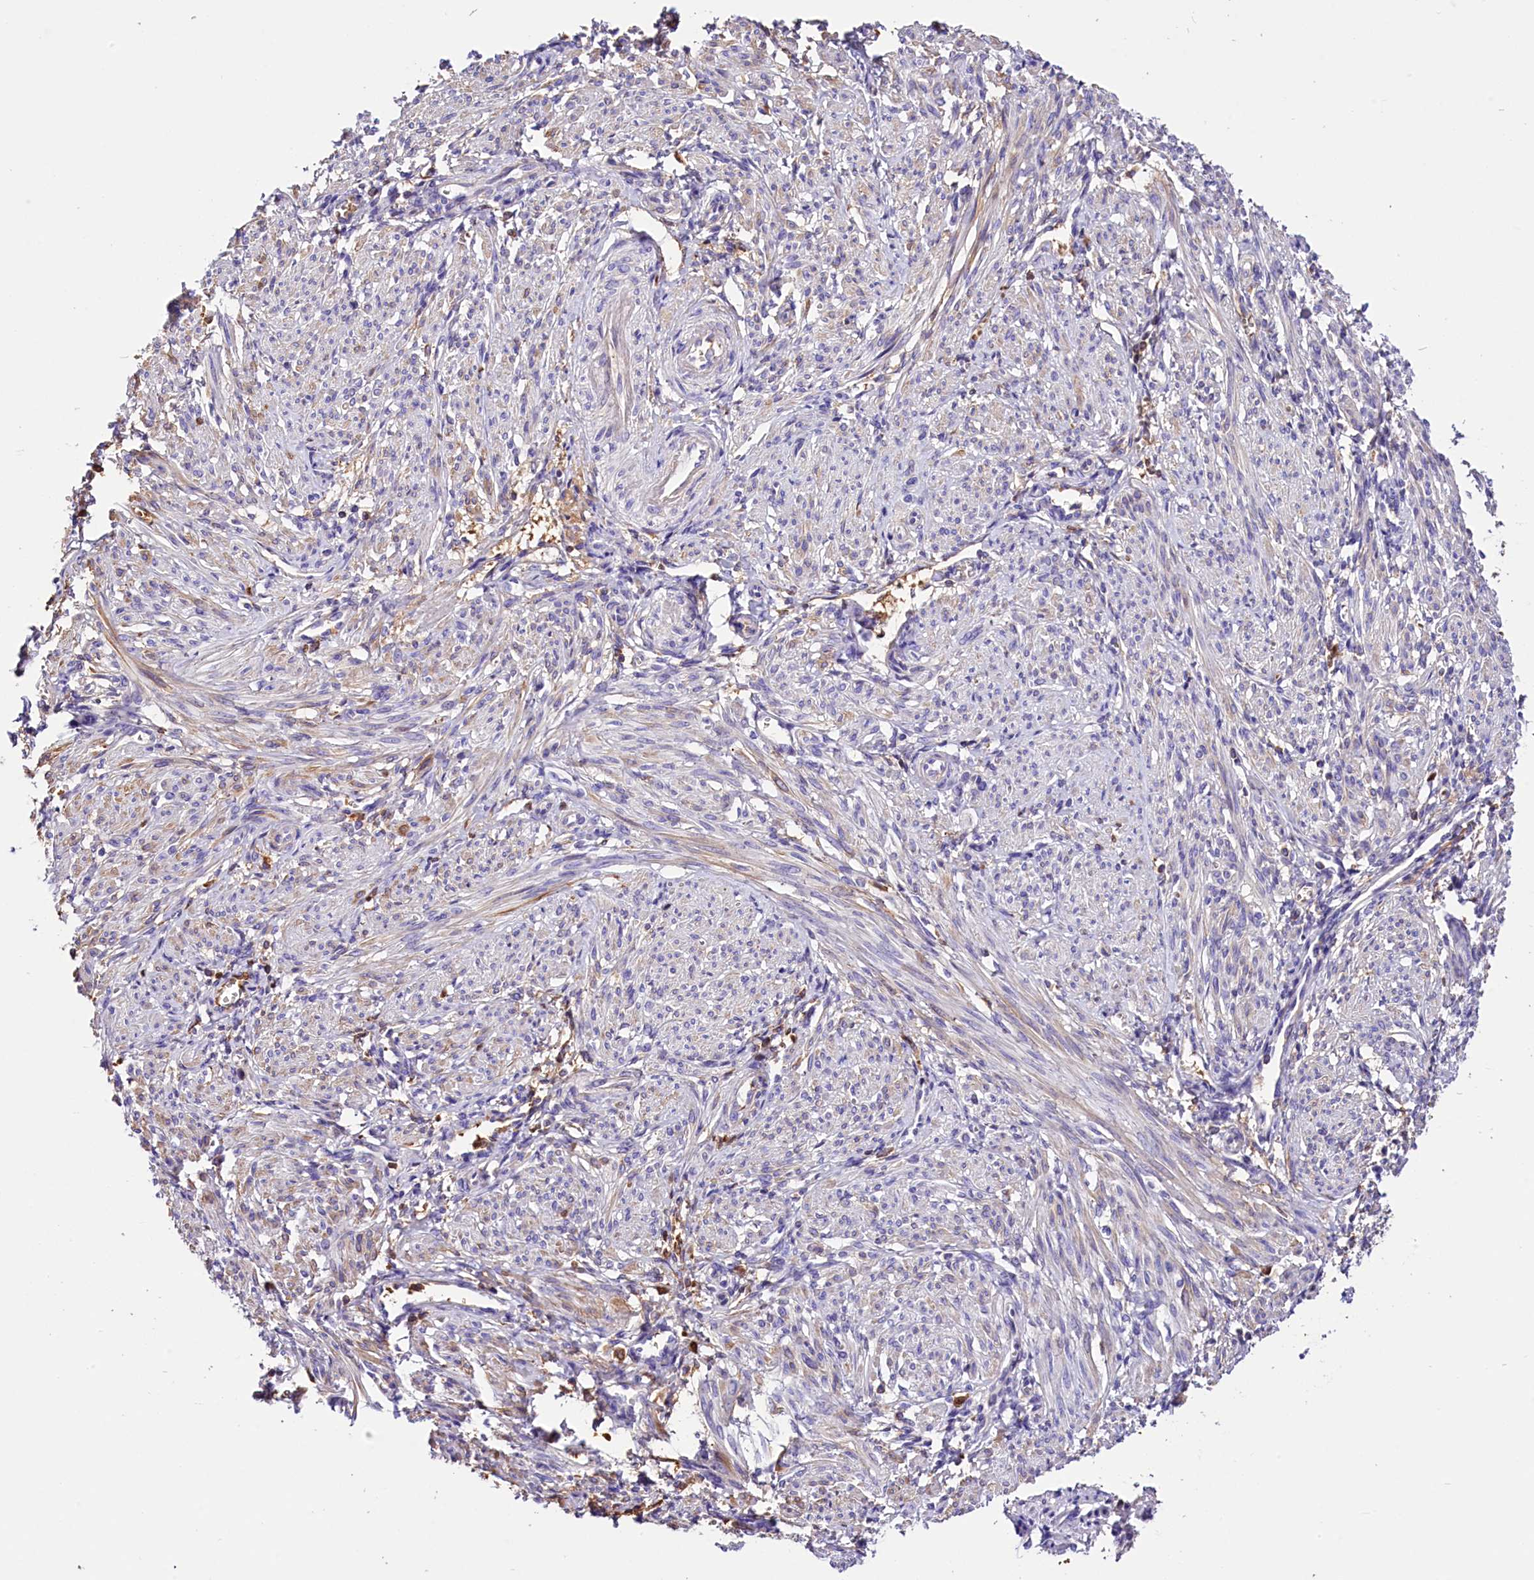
{"staining": {"intensity": "weak", "quantity": "<25%", "location": "cytoplasmic/membranous"}, "tissue": "smooth muscle", "cell_type": "Smooth muscle cells", "image_type": "normal", "snomed": [{"axis": "morphology", "description": "Normal tissue, NOS"}, {"axis": "topography", "description": "Smooth muscle"}], "caption": "IHC histopathology image of benign smooth muscle: human smooth muscle stained with DAB reveals no significant protein expression in smooth muscle cells.", "gene": "ARMC6", "patient": {"sex": "female", "age": 39}}